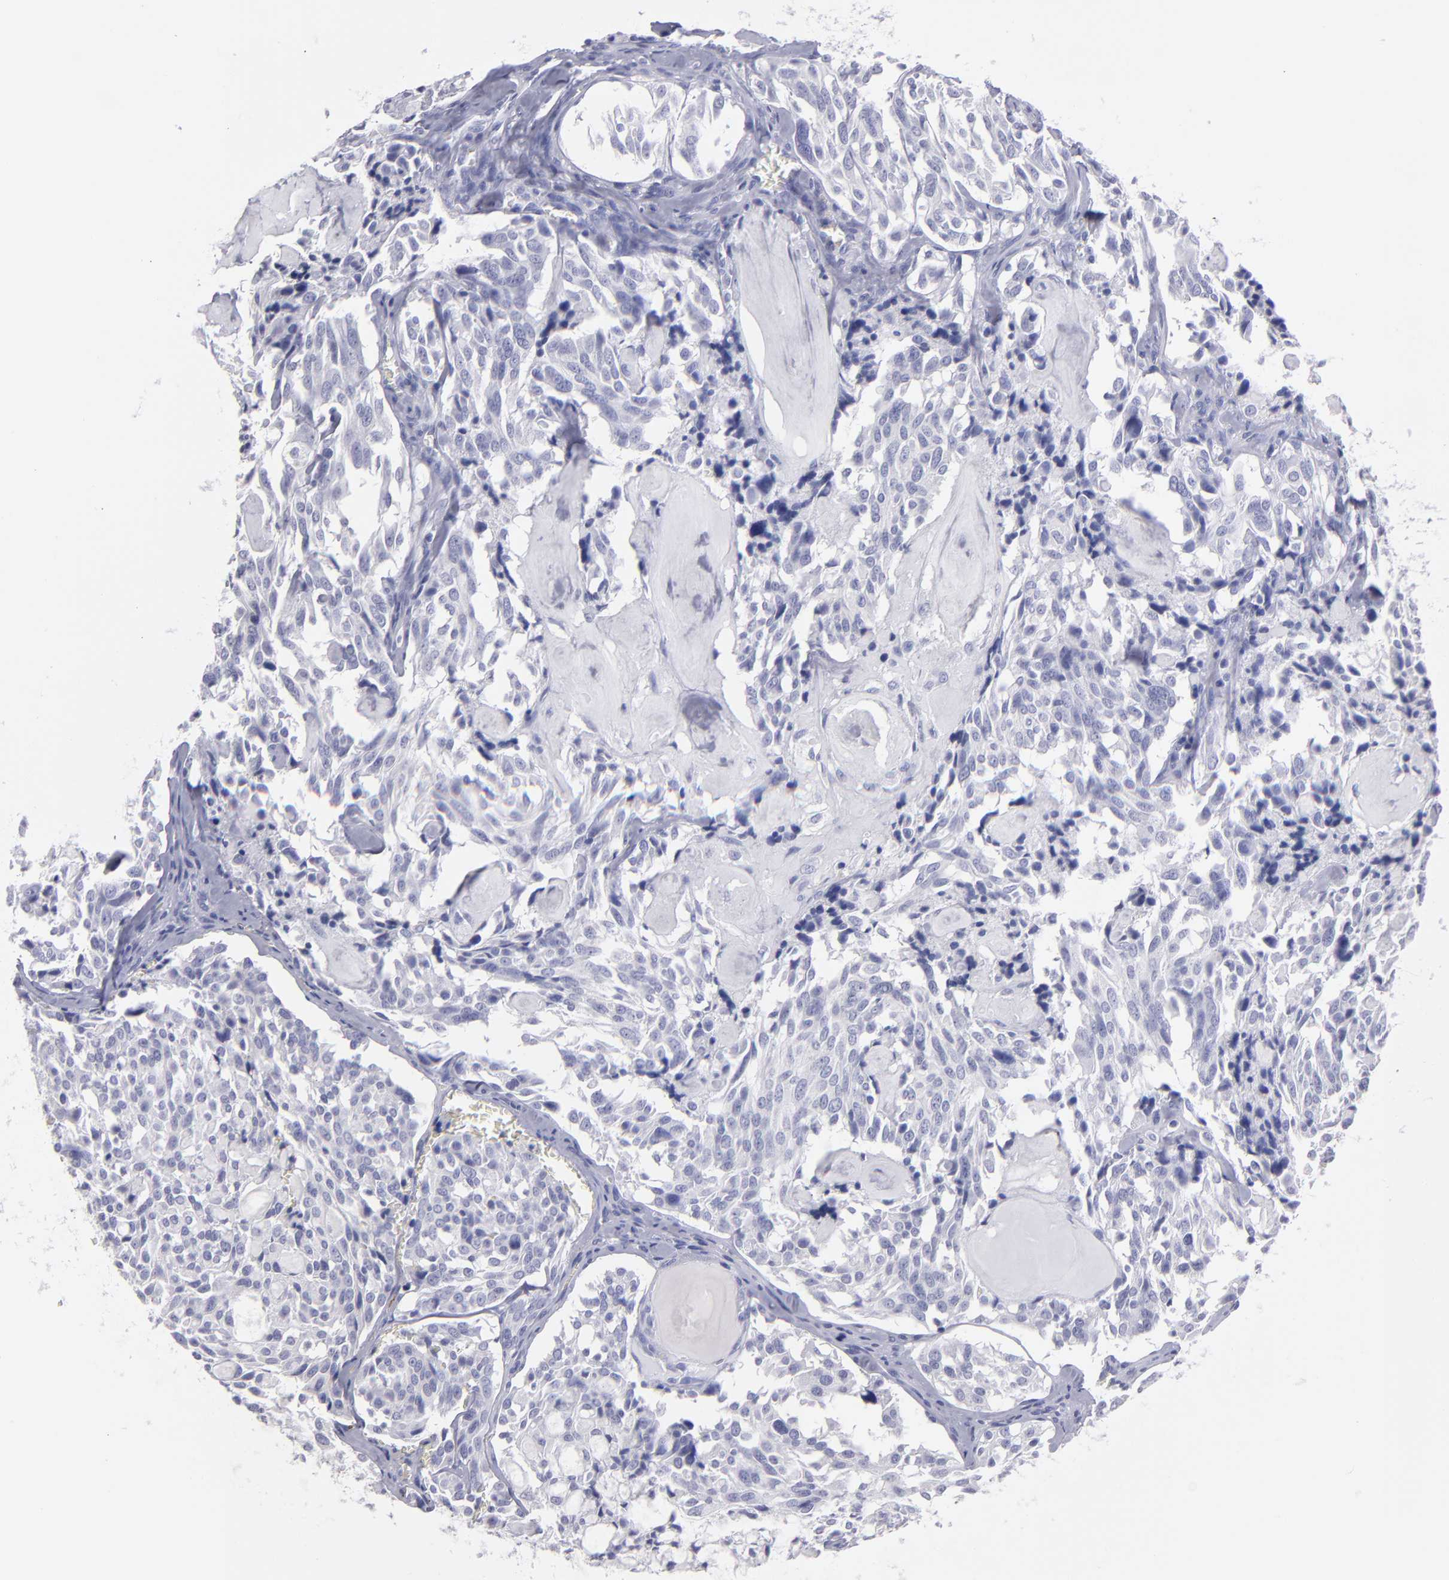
{"staining": {"intensity": "negative", "quantity": "none", "location": "none"}, "tissue": "thyroid cancer", "cell_type": "Tumor cells", "image_type": "cancer", "snomed": [{"axis": "morphology", "description": "Carcinoma, NOS"}, {"axis": "morphology", "description": "Carcinoid, malignant, NOS"}, {"axis": "topography", "description": "Thyroid gland"}], "caption": "DAB immunohistochemical staining of human carcinoid (malignant) (thyroid) displays no significant staining in tumor cells. (Stains: DAB immunohistochemistry (IHC) with hematoxylin counter stain, Microscopy: brightfield microscopy at high magnification).", "gene": "MB", "patient": {"sex": "male", "age": 33}}